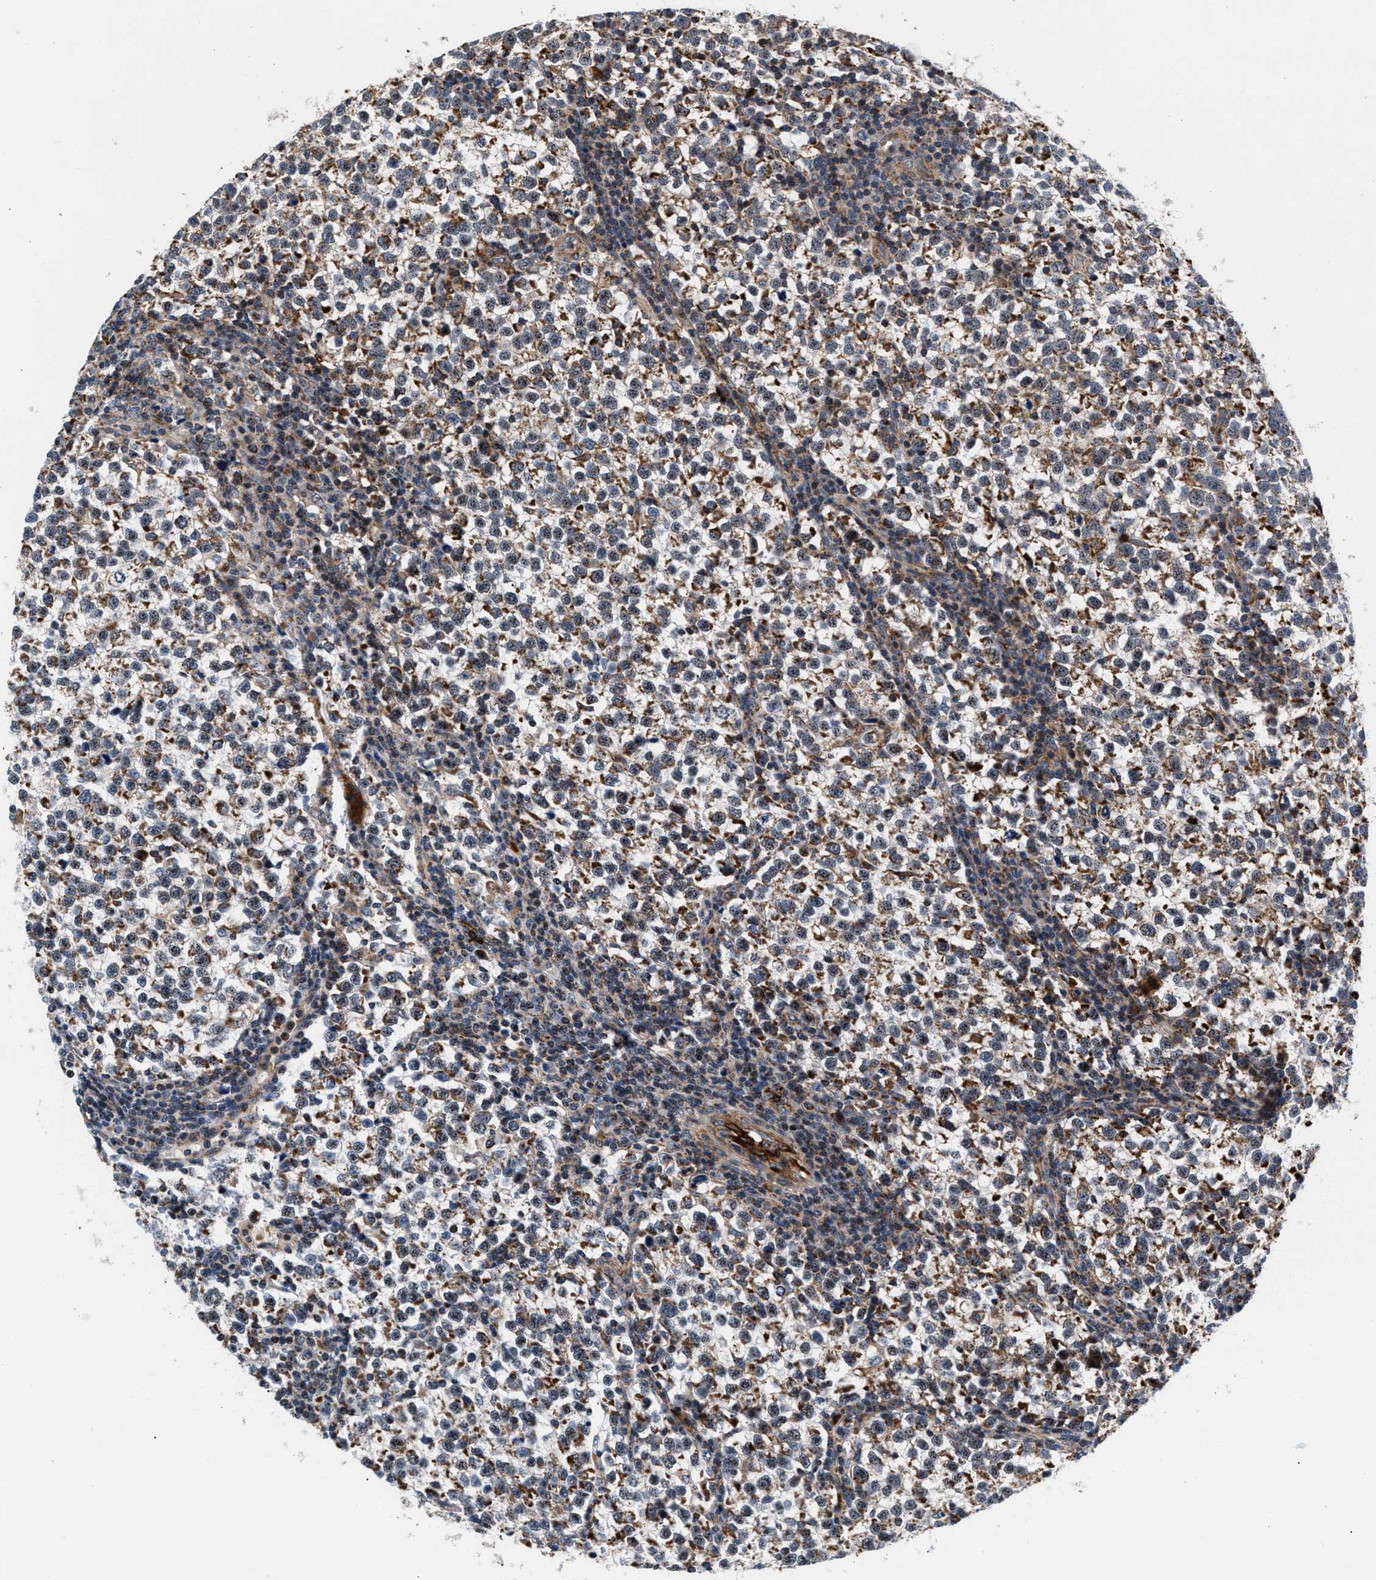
{"staining": {"intensity": "weak", "quantity": ">75%", "location": "cytoplasmic/membranous,nuclear"}, "tissue": "testis cancer", "cell_type": "Tumor cells", "image_type": "cancer", "snomed": [{"axis": "morphology", "description": "Normal tissue, NOS"}, {"axis": "morphology", "description": "Seminoma, NOS"}, {"axis": "topography", "description": "Testis"}], "caption": "Weak cytoplasmic/membranous and nuclear positivity for a protein is present in about >75% of tumor cells of testis seminoma using IHC.", "gene": "SGK1", "patient": {"sex": "male", "age": 43}}